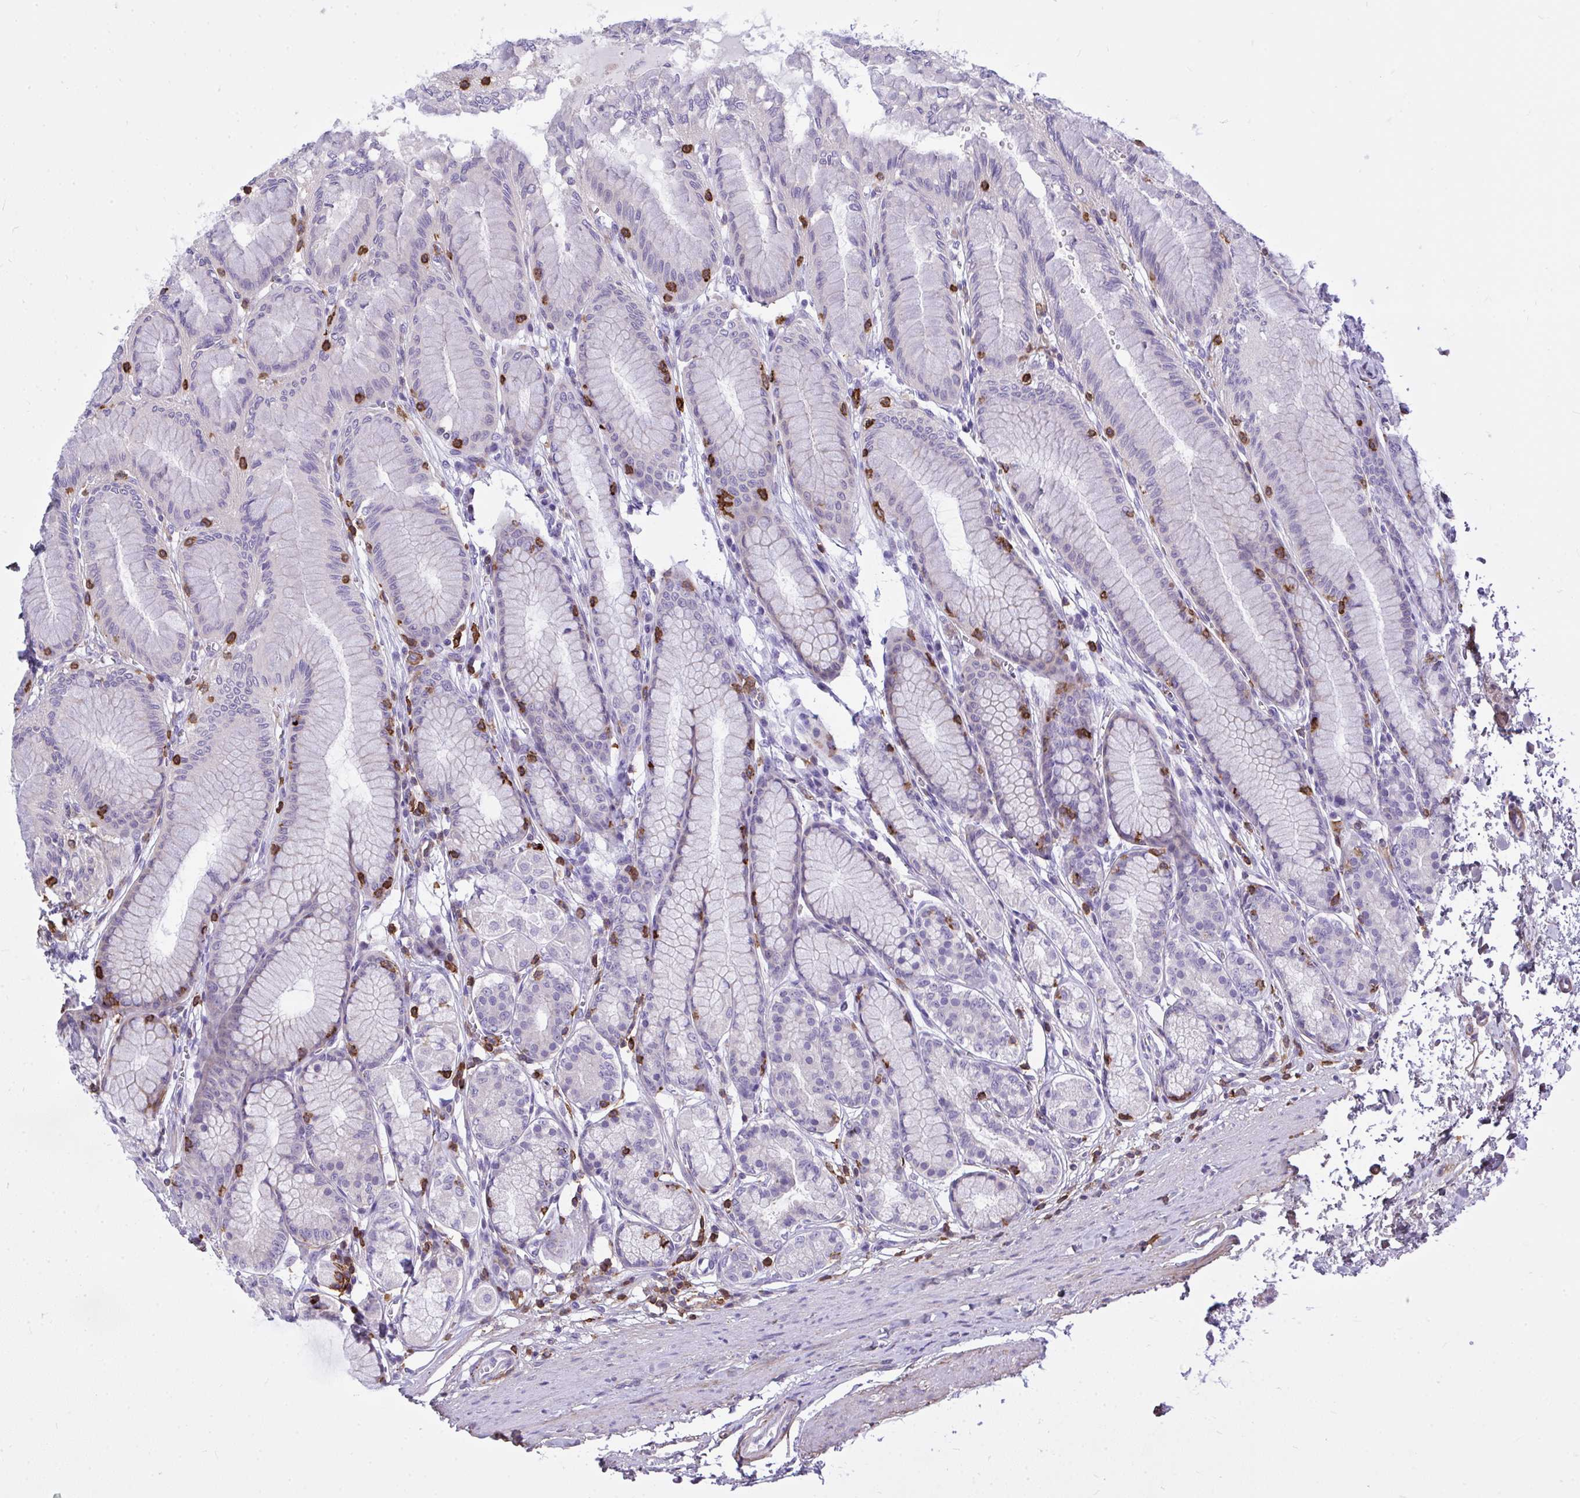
{"staining": {"intensity": "negative", "quantity": "none", "location": "none"}, "tissue": "stomach", "cell_type": "Glandular cells", "image_type": "normal", "snomed": [{"axis": "morphology", "description": "Normal tissue, NOS"}, {"axis": "topography", "description": "Stomach"}, {"axis": "topography", "description": "Stomach, lower"}], "caption": "Immunohistochemistry (IHC) micrograph of benign human stomach stained for a protein (brown), which demonstrates no expression in glandular cells.", "gene": "AP5M1", "patient": {"sex": "male", "age": 76}}